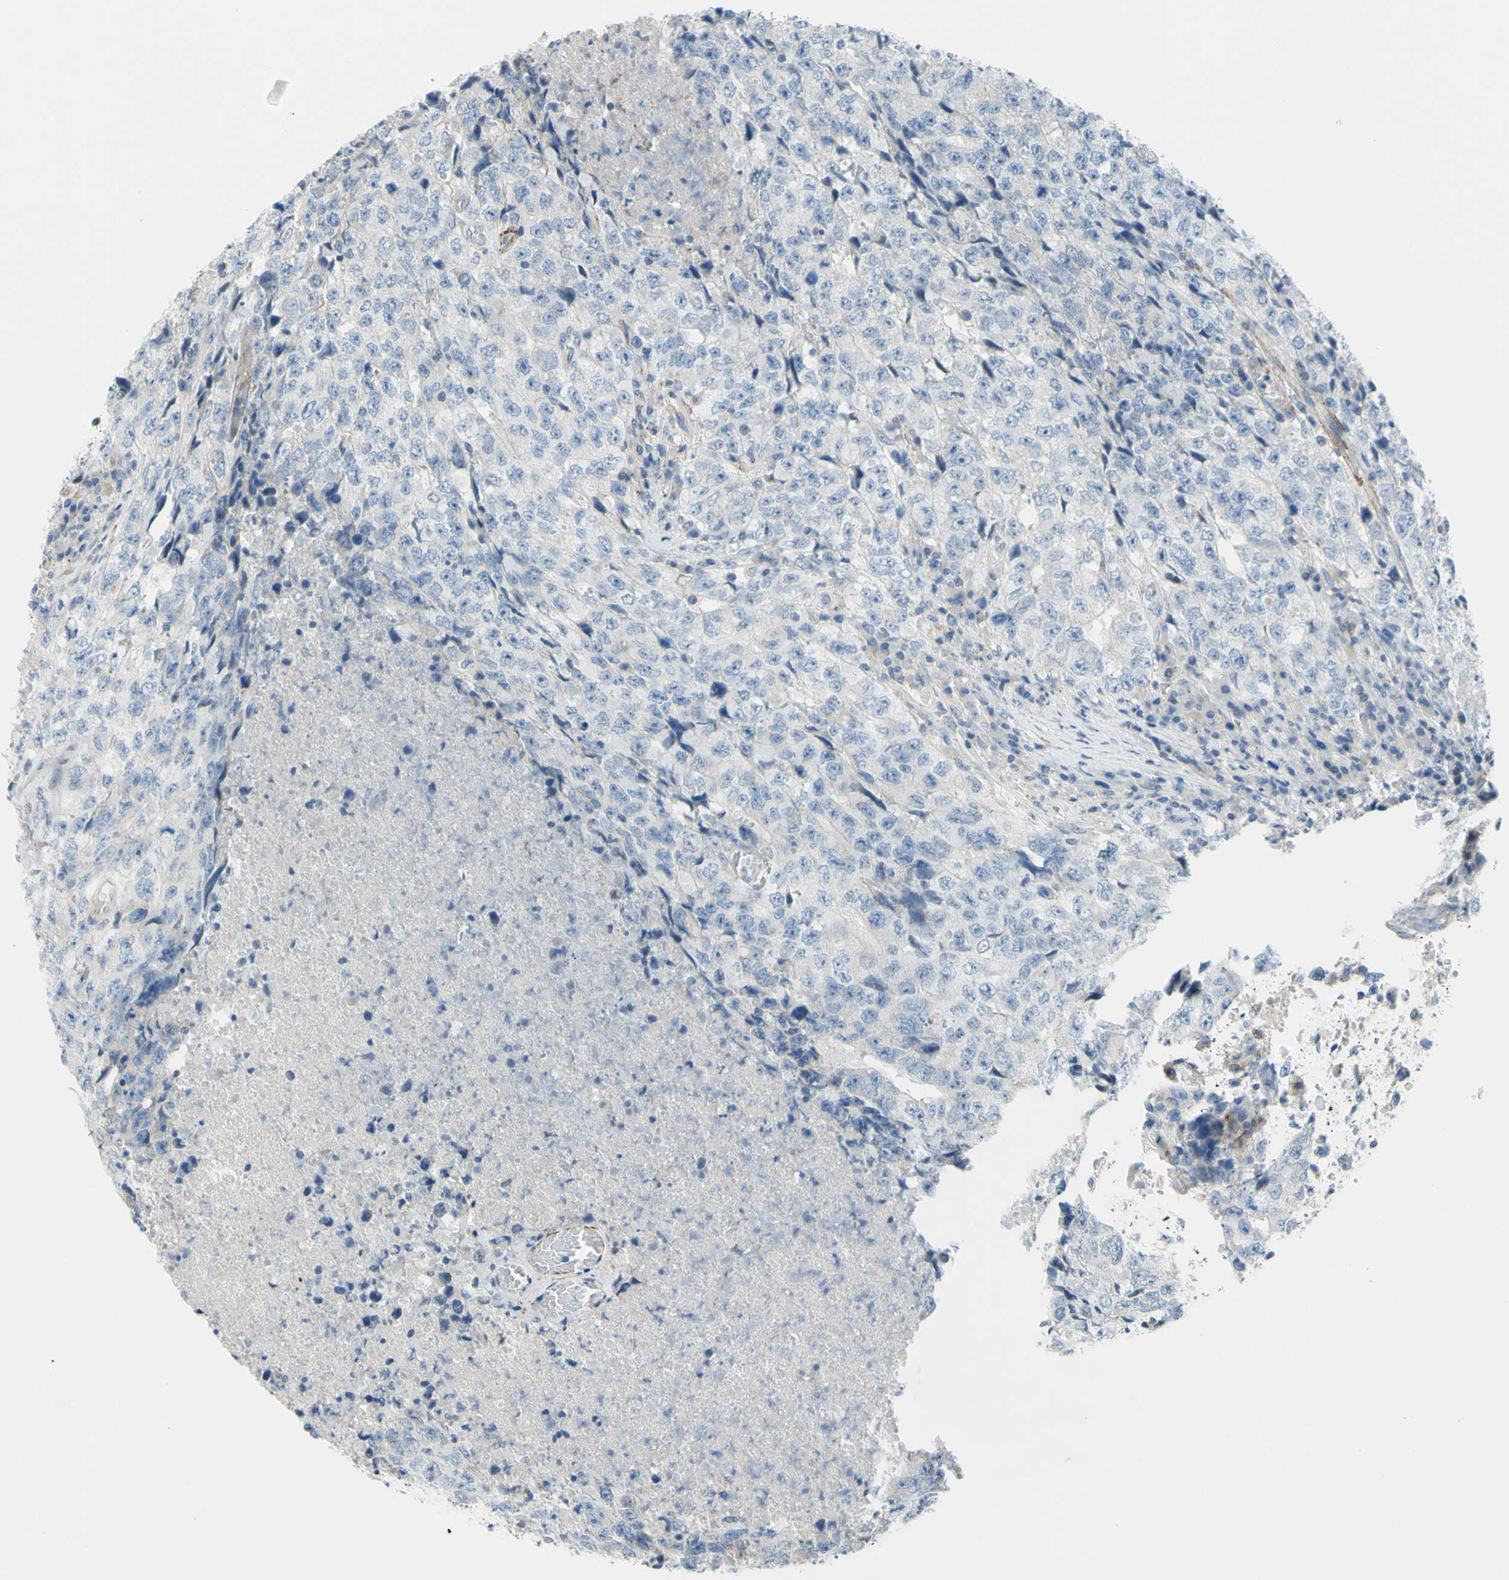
{"staining": {"intensity": "negative", "quantity": "none", "location": "none"}, "tissue": "testis cancer", "cell_type": "Tumor cells", "image_type": "cancer", "snomed": [{"axis": "morphology", "description": "Necrosis, NOS"}, {"axis": "morphology", "description": "Carcinoma, Embryonal, NOS"}, {"axis": "topography", "description": "Testis"}], "caption": "Immunohistochemistry (IHC) of human testis embryonal carcinoma exhibits no expression in tumor cells. Nuclei are stained in blue.", "gene": "PRRG2", "patient": {"sex": "male", "age": 19}}